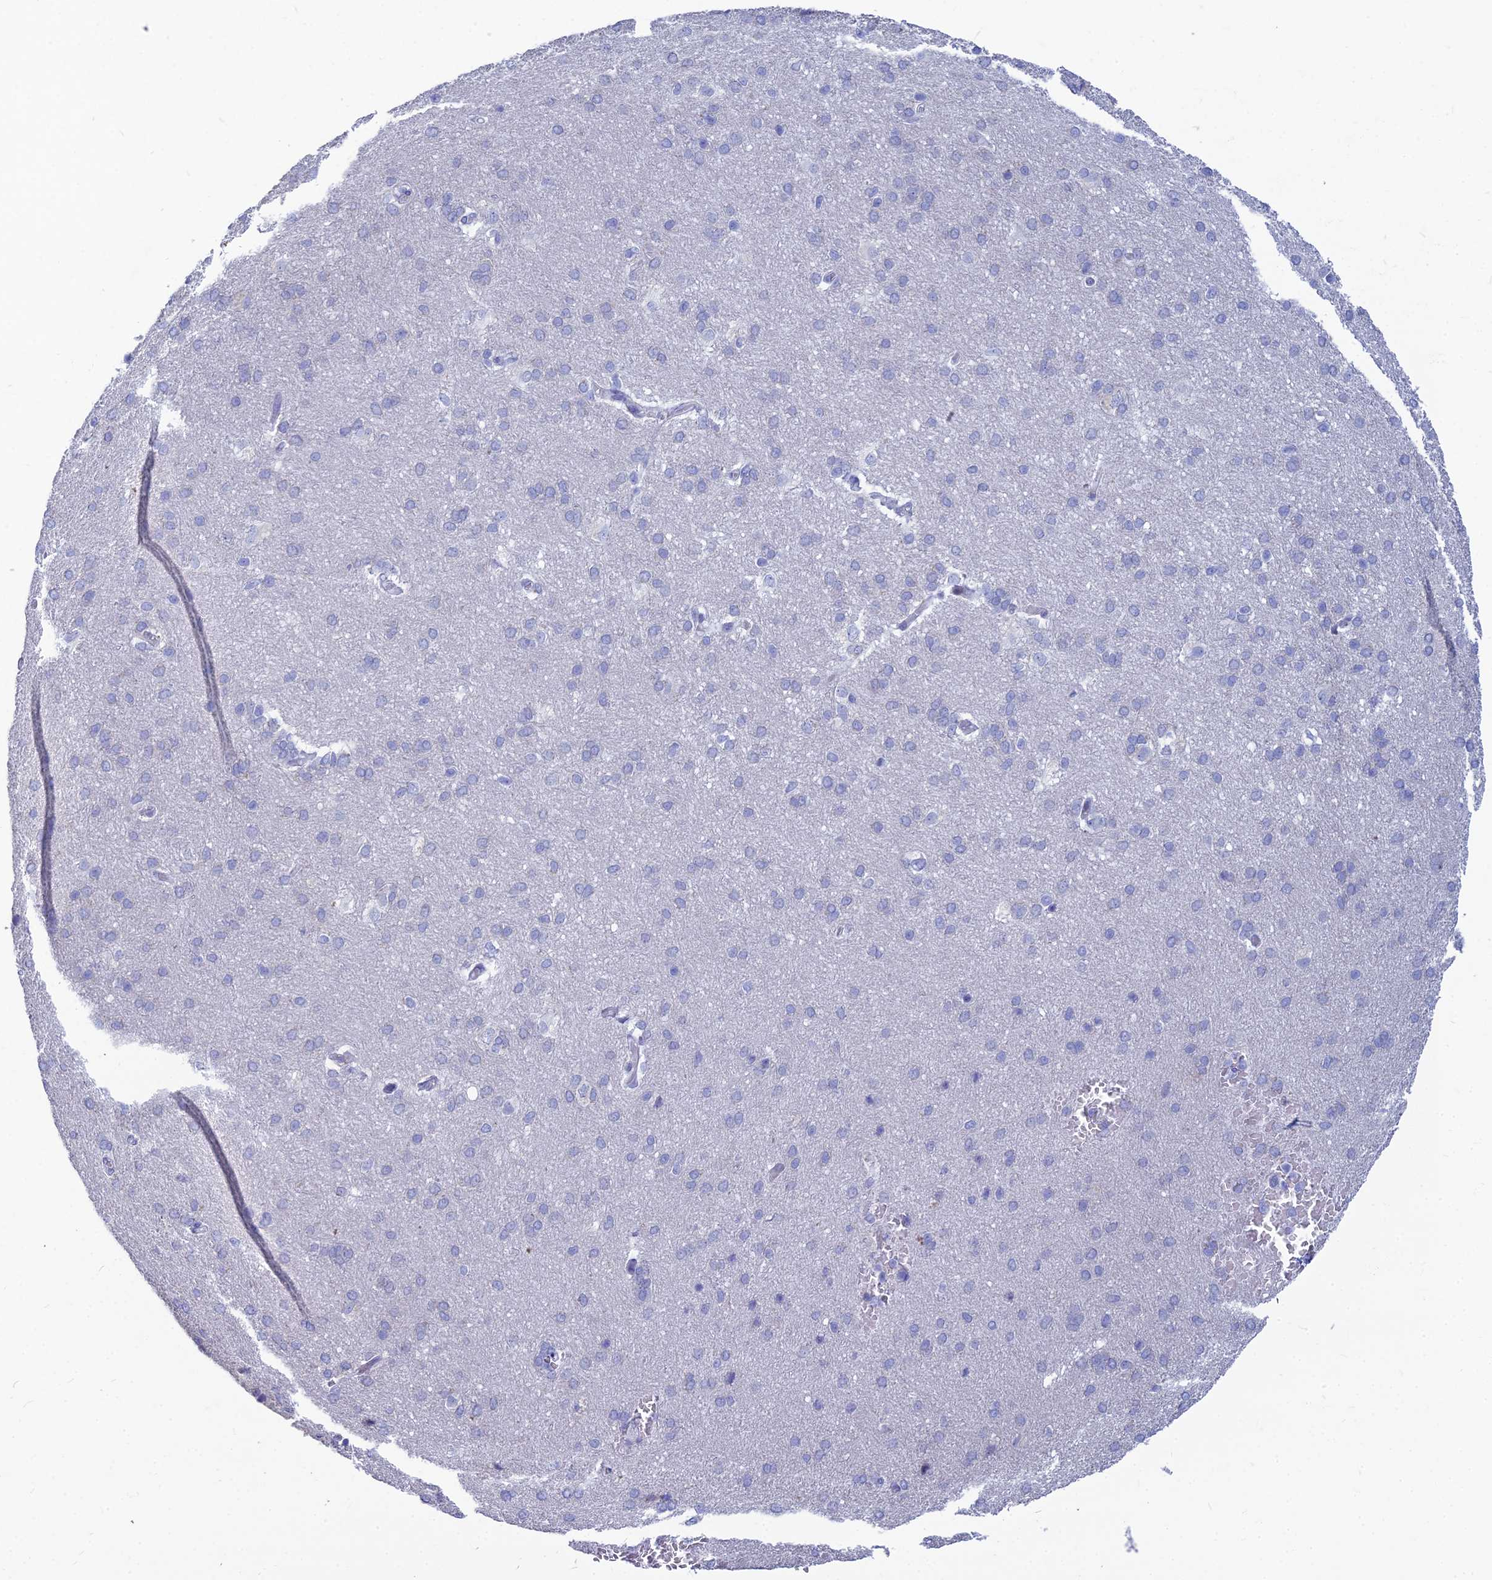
{"staining": {"intensity": "negative", "quantity": "none", "location": "none"}, "tissue": "cerebral cortex", "cell_type": "Endothelial cells", "image_type": "normal", "snomed": [{"axis": "morphology", "description": "Normal tissue, NOS"}, {"axis": "topography", "description": "Cerebral cortex"}], "caption": "Image shows no significant protein positivity in endothelial cells of benign cerebral cortex.", "gene": "ENSG00000285920", "patient": {"sex": "male", "age": 62}}